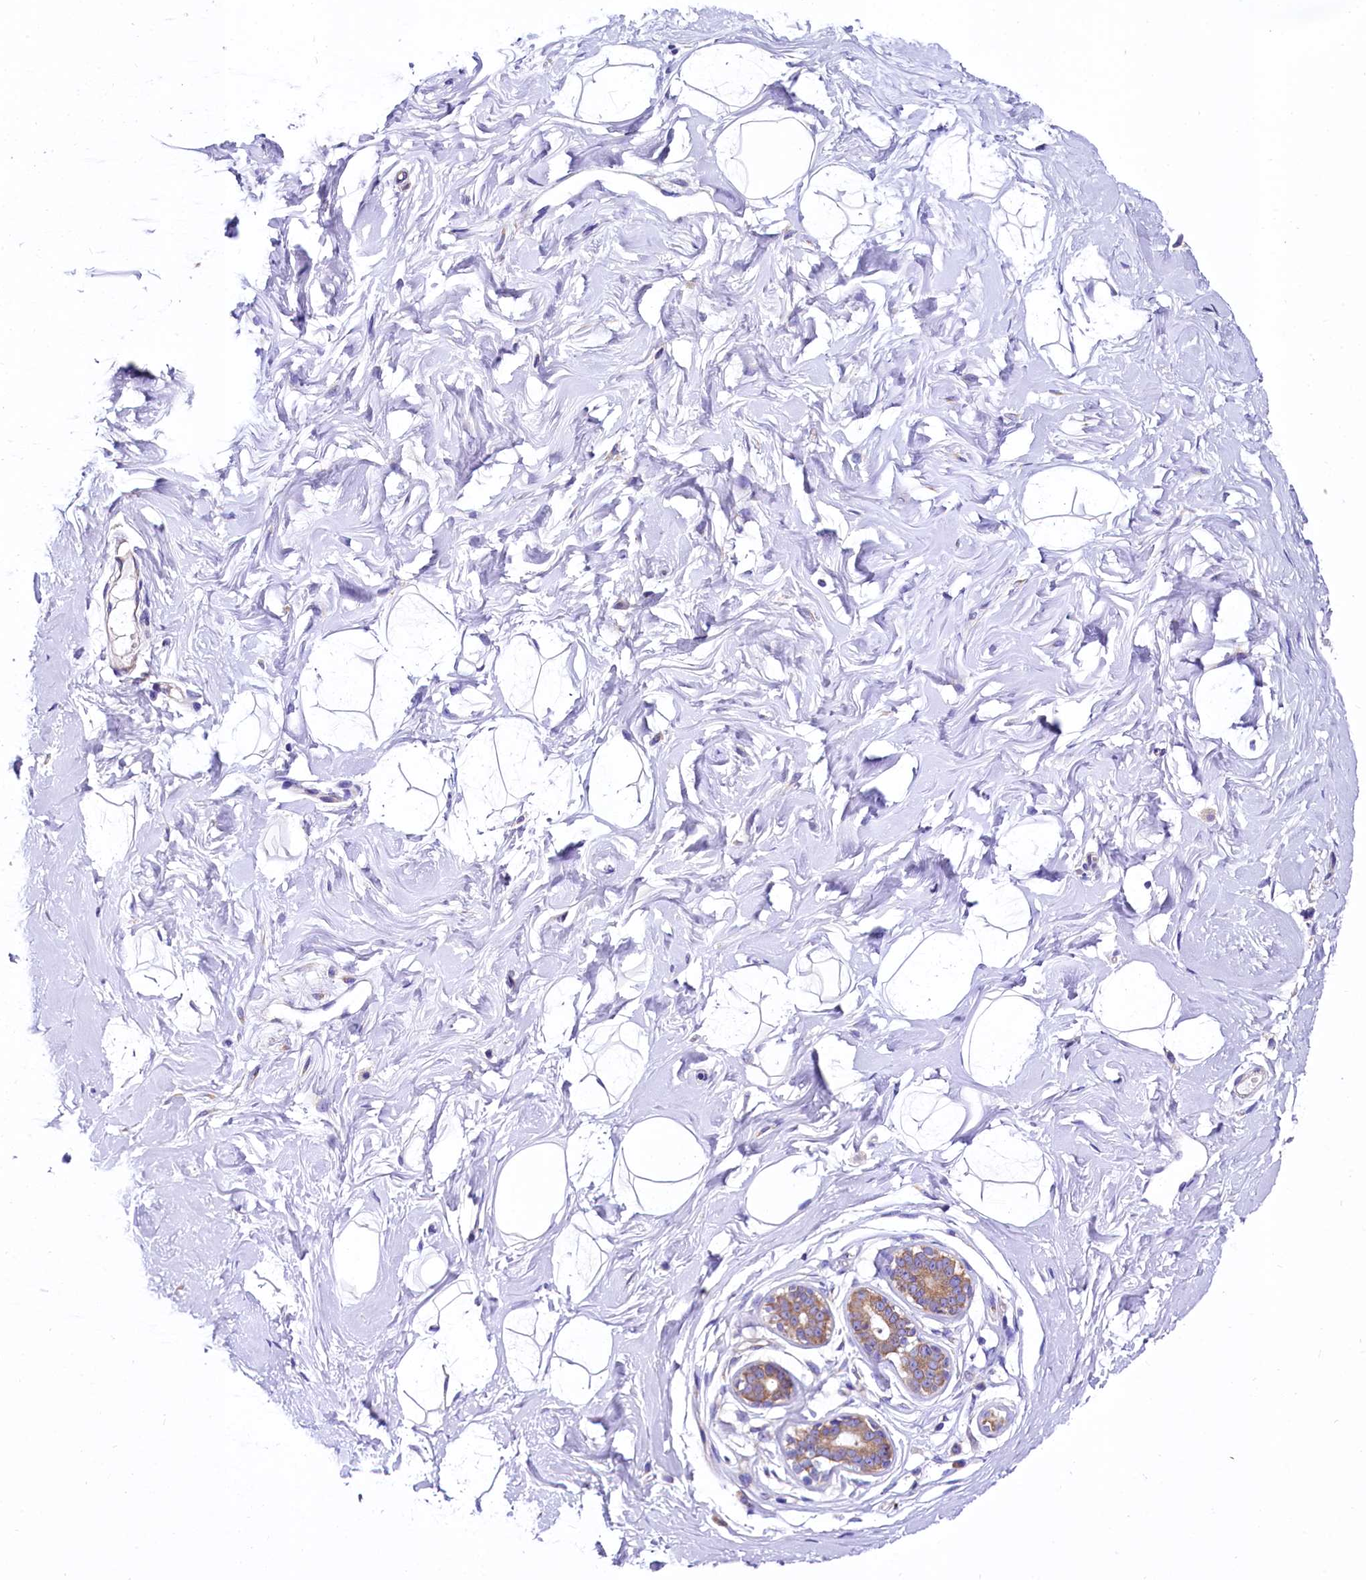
{"staining": {"intensity": "negative", "quantity": "none", "location": "none"}, "tissue": "breast", "cell_type": "Adipocytes", "image_type": "normal", "snomed": [{"axis": "morphology", "description": "Normal tissue, NOS"}, {"axis": "morphology", "description": "Adenoma, NOS"}, {"axis": "topography", "description": "Breast"}], "caption": "A high-resolution histopathology image shows immunohistochemistry (IHC) staining of normal breast, which displays no significant expression in adipocytes. Nuclei are stained in blue.", "gene": "QARS1", "patient": {"sex": "female", "age": 23}}